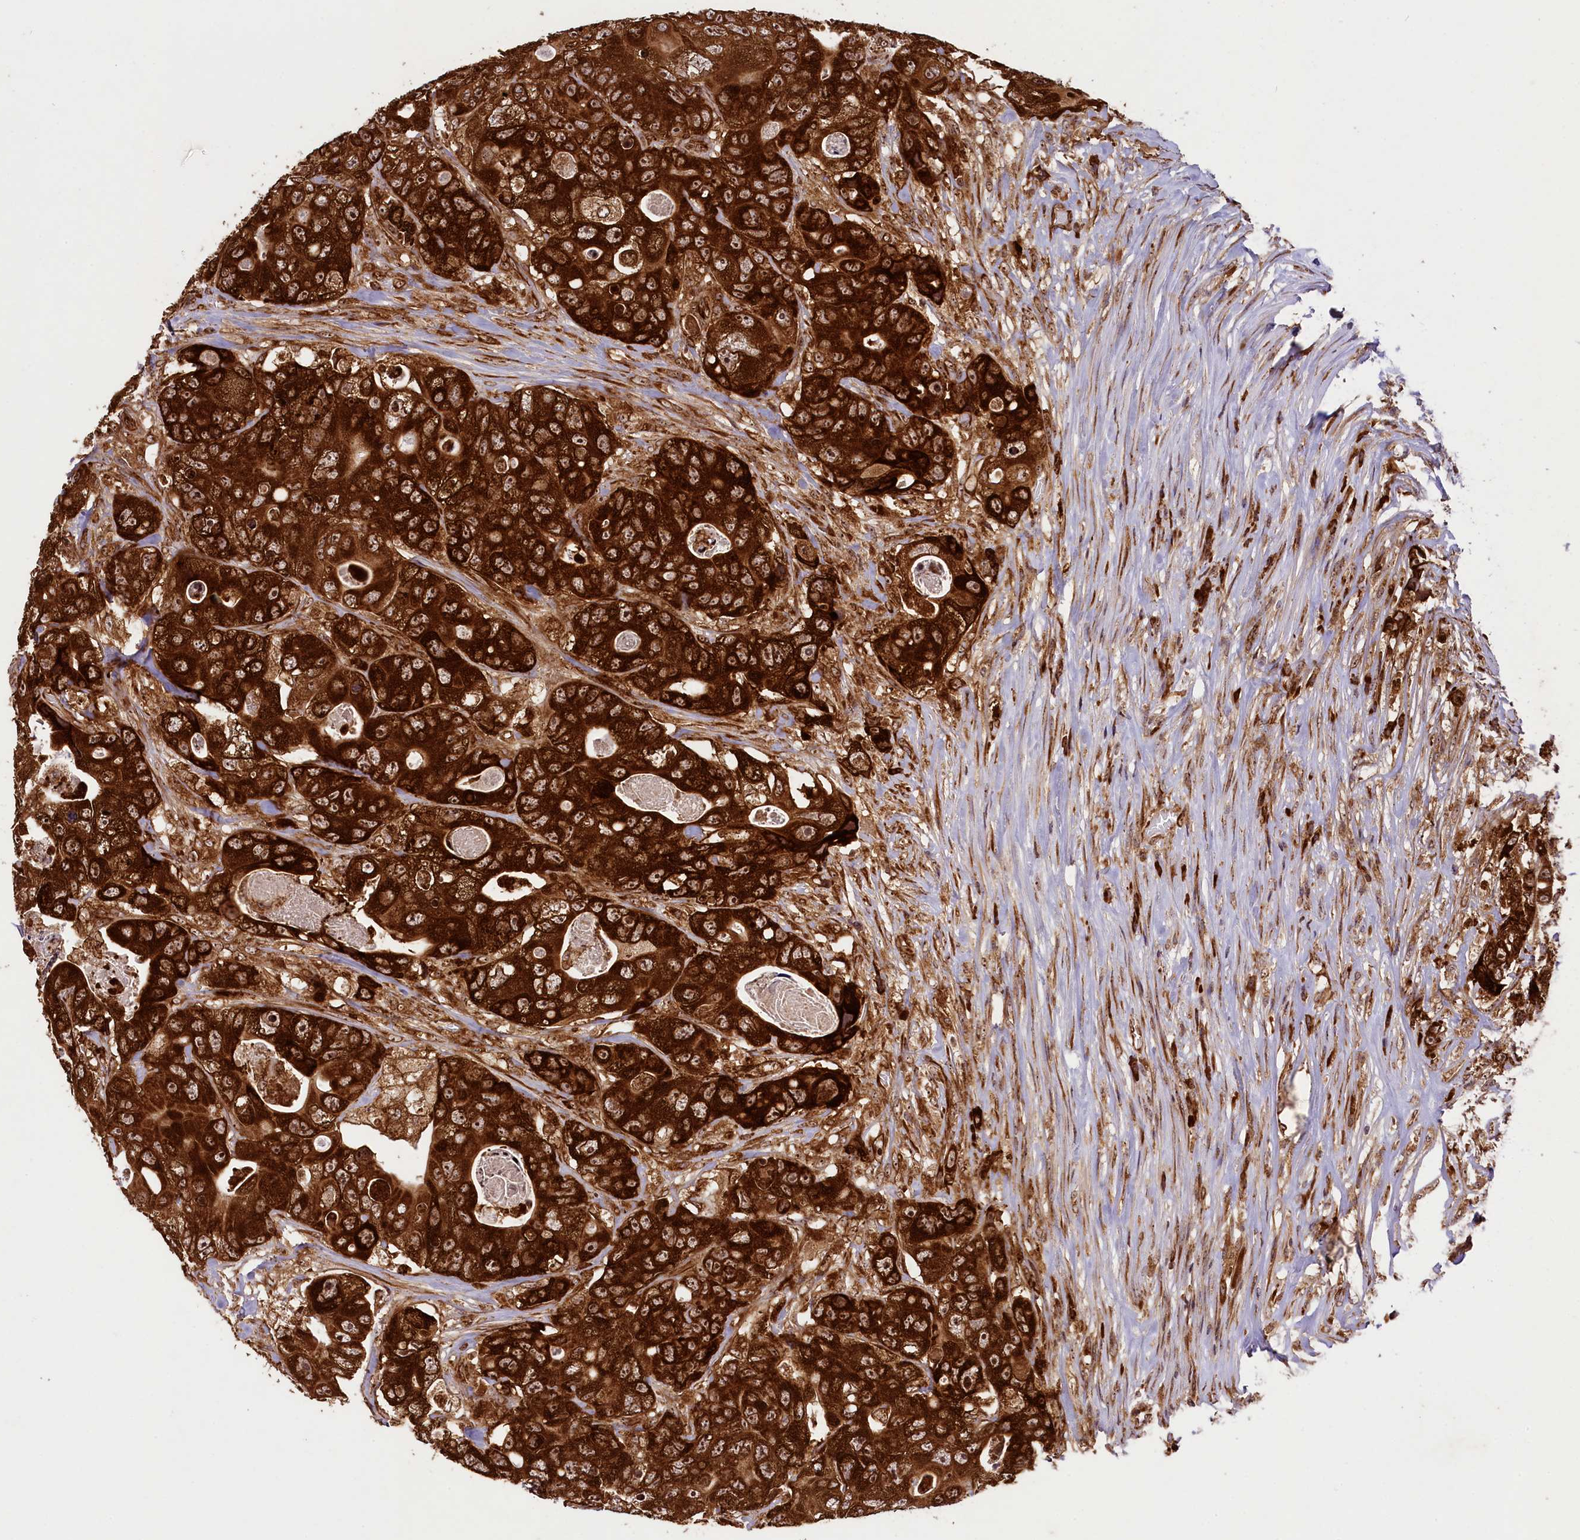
{"staining": {"intensity": "strong", "quantity": ">75%", "location": "cytoplasmic/membranous,nuclear"}, "tissue": "colorectal cancer", "cell_type": "Tumor cells", "image_type": "cancer", "snomed": [{"axis": "morphology", "description": "Adenocarcinoma, NOS"}, {"axis": "topography", "description": "Colon"}], "caption": "This histopathology image demonstrates colorectal cancer stained with immunohistochemistry to label a protein in brown. The cytoplasmic/membranous and nuclear of tumor cells show strong positivity for the protein. Nuclei are counter-stained blue.", "gene": "LARP4", "patient": {"sex": "female", "age": 46}}